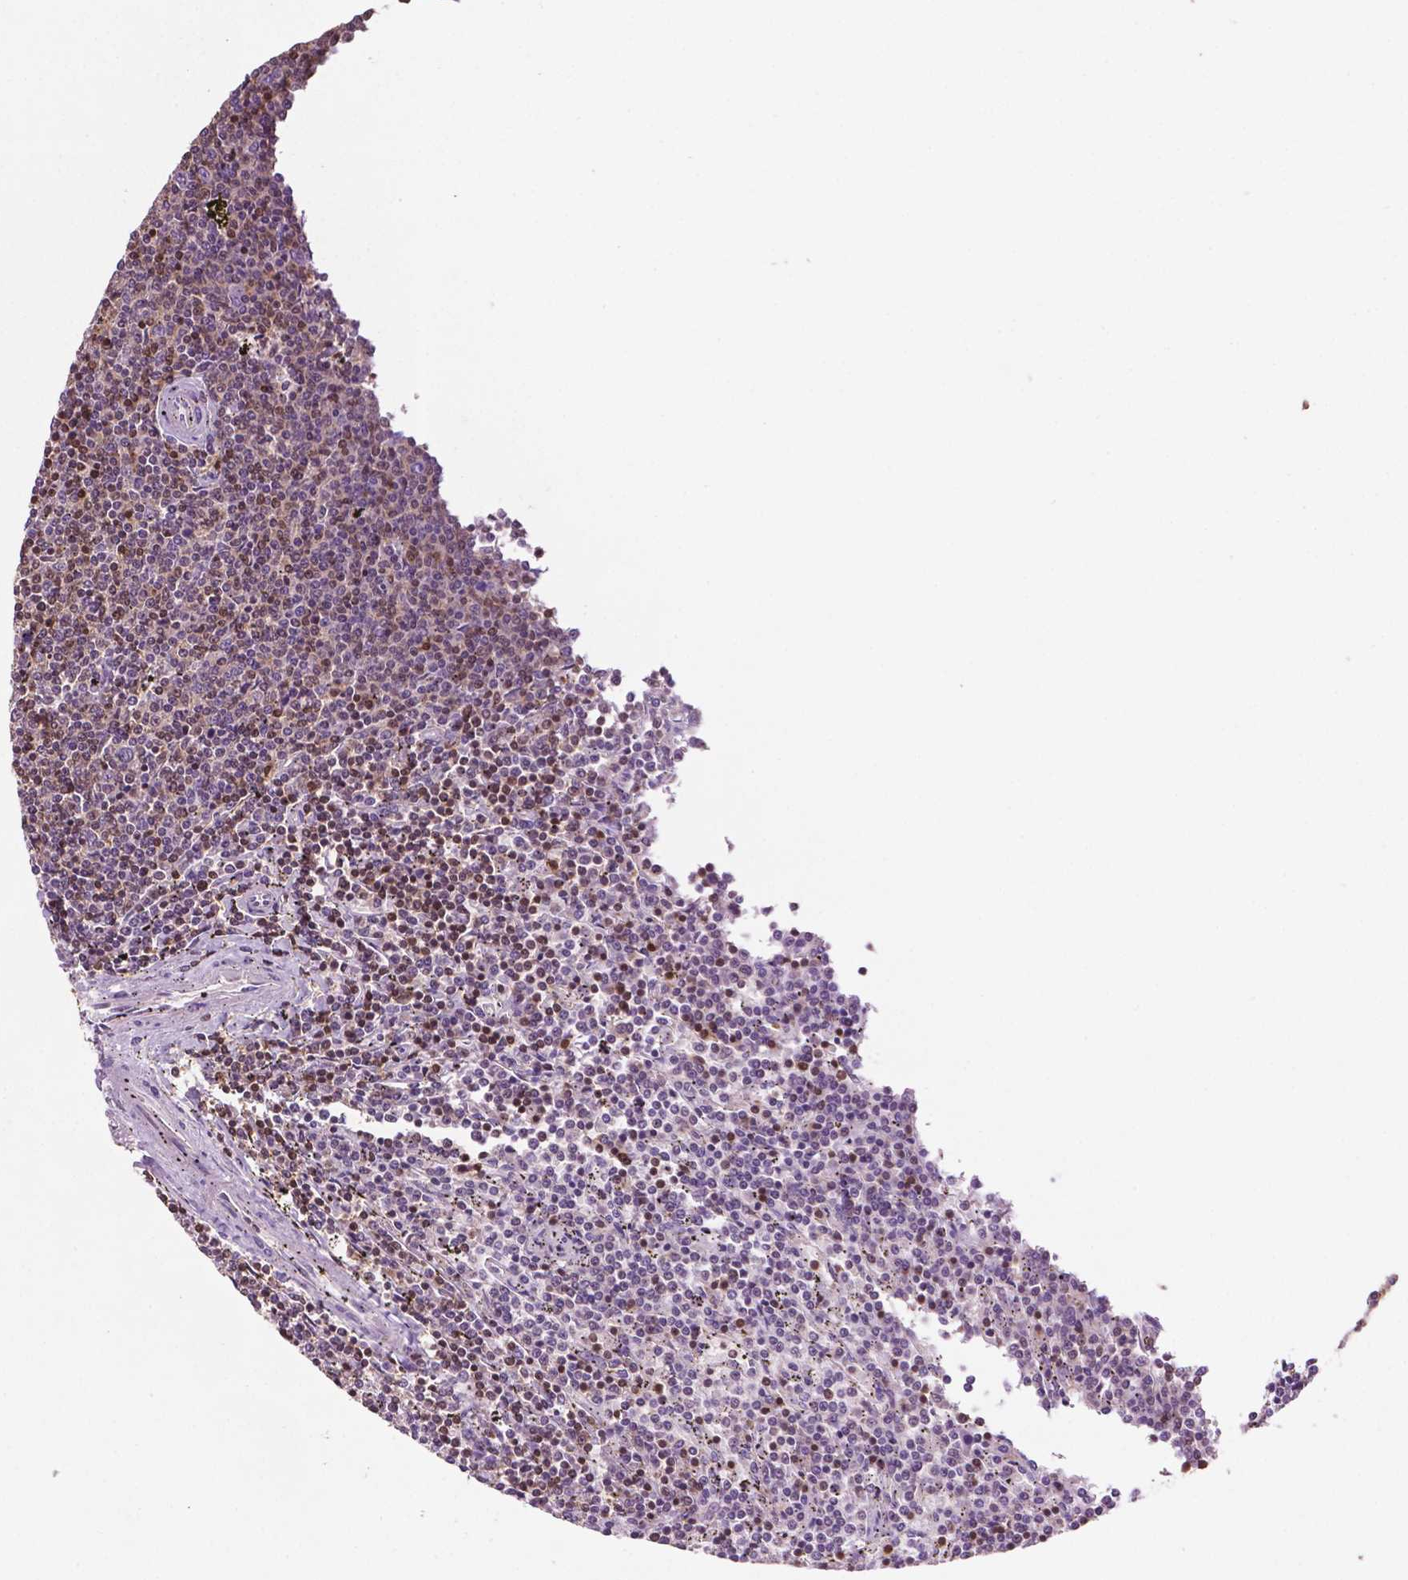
{"staining": {"intensity": "moderate", "quantity": "25%-75%", "location": "cytoplasmic/membranous,nuclear"}, "tissue": "lymphoma", "cell_type": "Tumor cells", "image_type": "cancer", "snomed": [{"axis": "morphology", "description": "Malignant lymphoma, non-Hodgkin's type, Low grade"}, {"axis": "topography", "description": "Spleen"}], "caption": "Approximately 25%-75% of tumor cells in lymphoma reveal moderate cytoplasmic/membranous and nuclear protein positivity as visualized by brown immunohistochemical staining.", "gene": "TBC1D10C", "patient": {"sex": "female", "age": 50}}